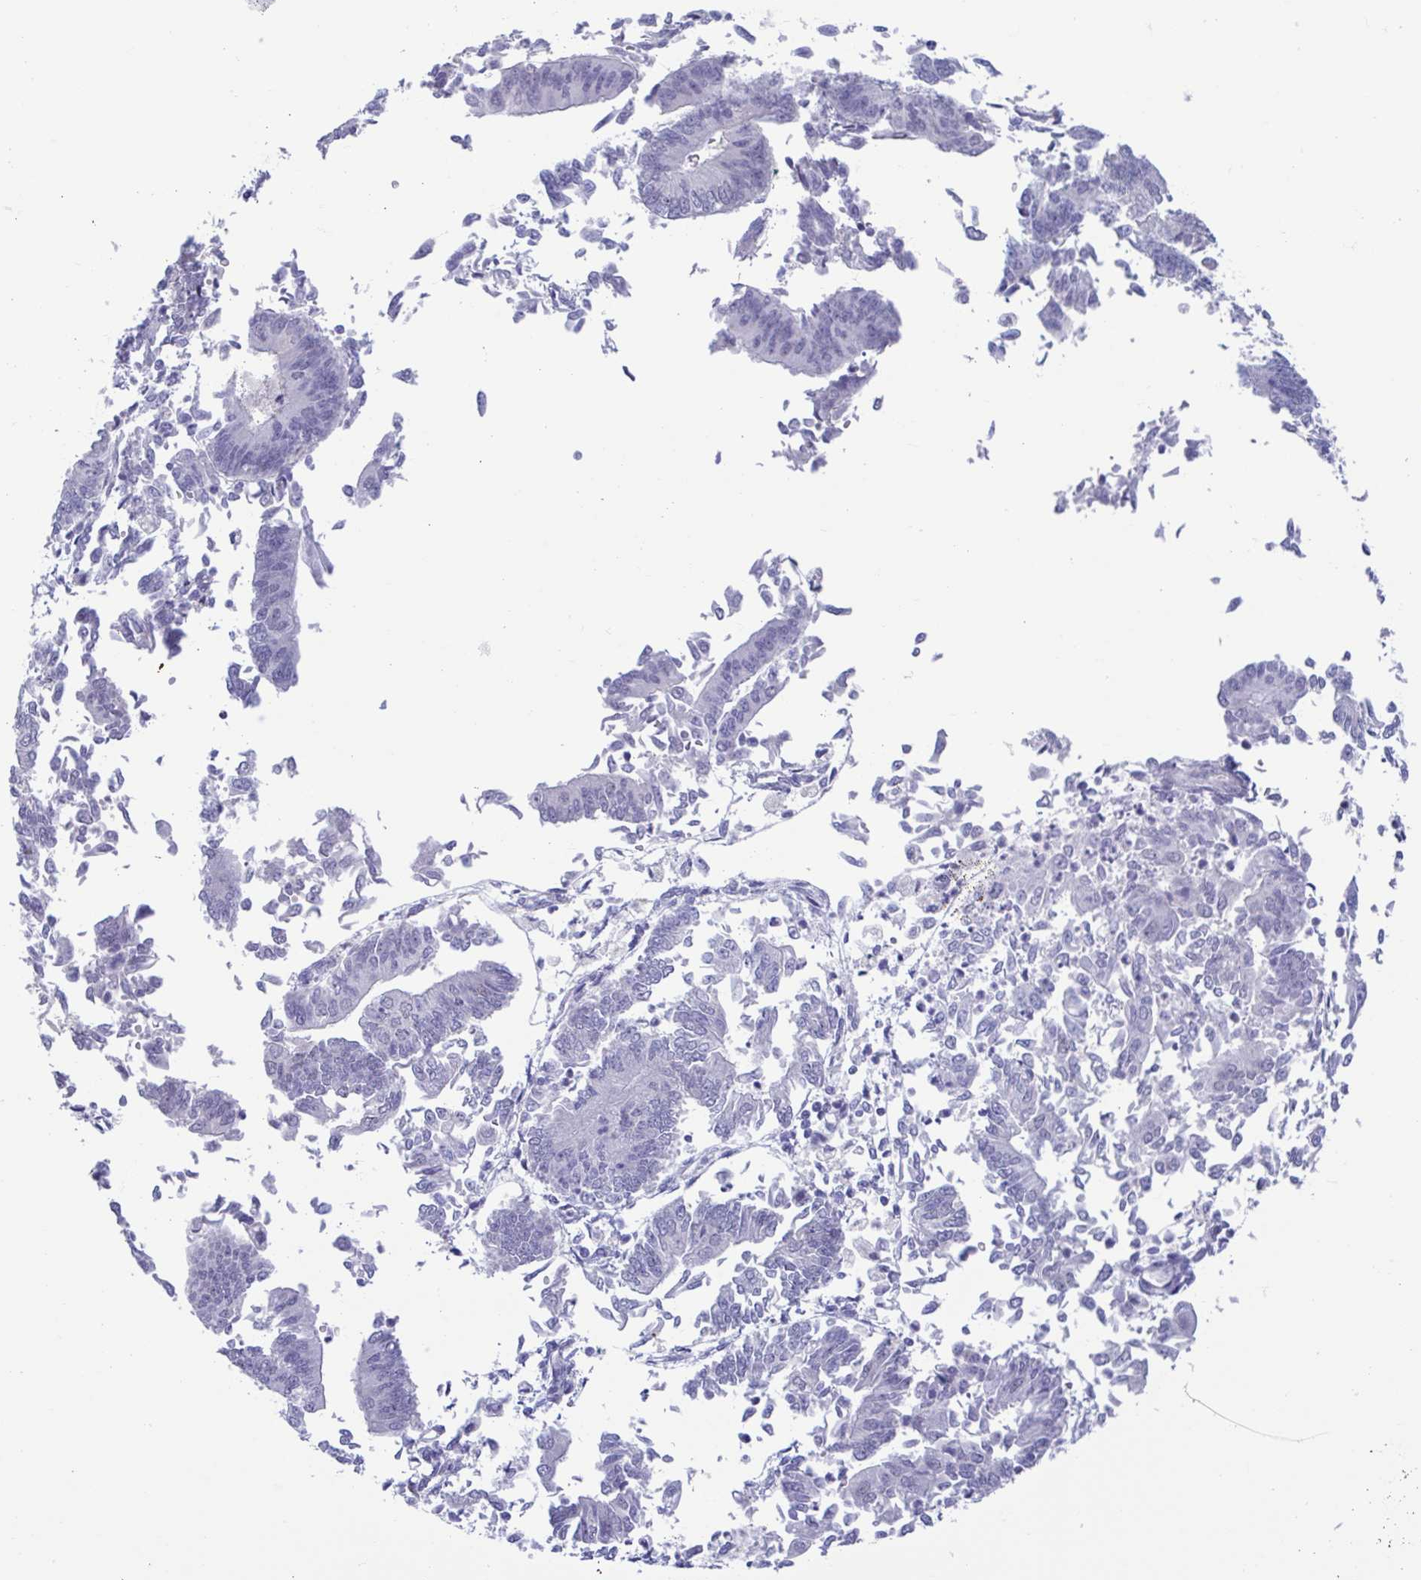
{"staining": {"intensity": "negative", "quantity": "none", "location": "none"}, "tissue": "endometrial cancer", "cell_type": "Tumor cells", "image_type": "cancer", "snomed": [{"axis": "morphology", "description": "Adenocarcinoma, NOS"}, {"axis": "topography", "description": "Endometrium"}], "caption": "A high-resolution photomicrograph shows IHC staining of adenocarcinoma (endometrial), which demonstrates no significant staining in tumor cells.", "gene": "PERM1", "patient": {"sex": "female", "age": 65}}